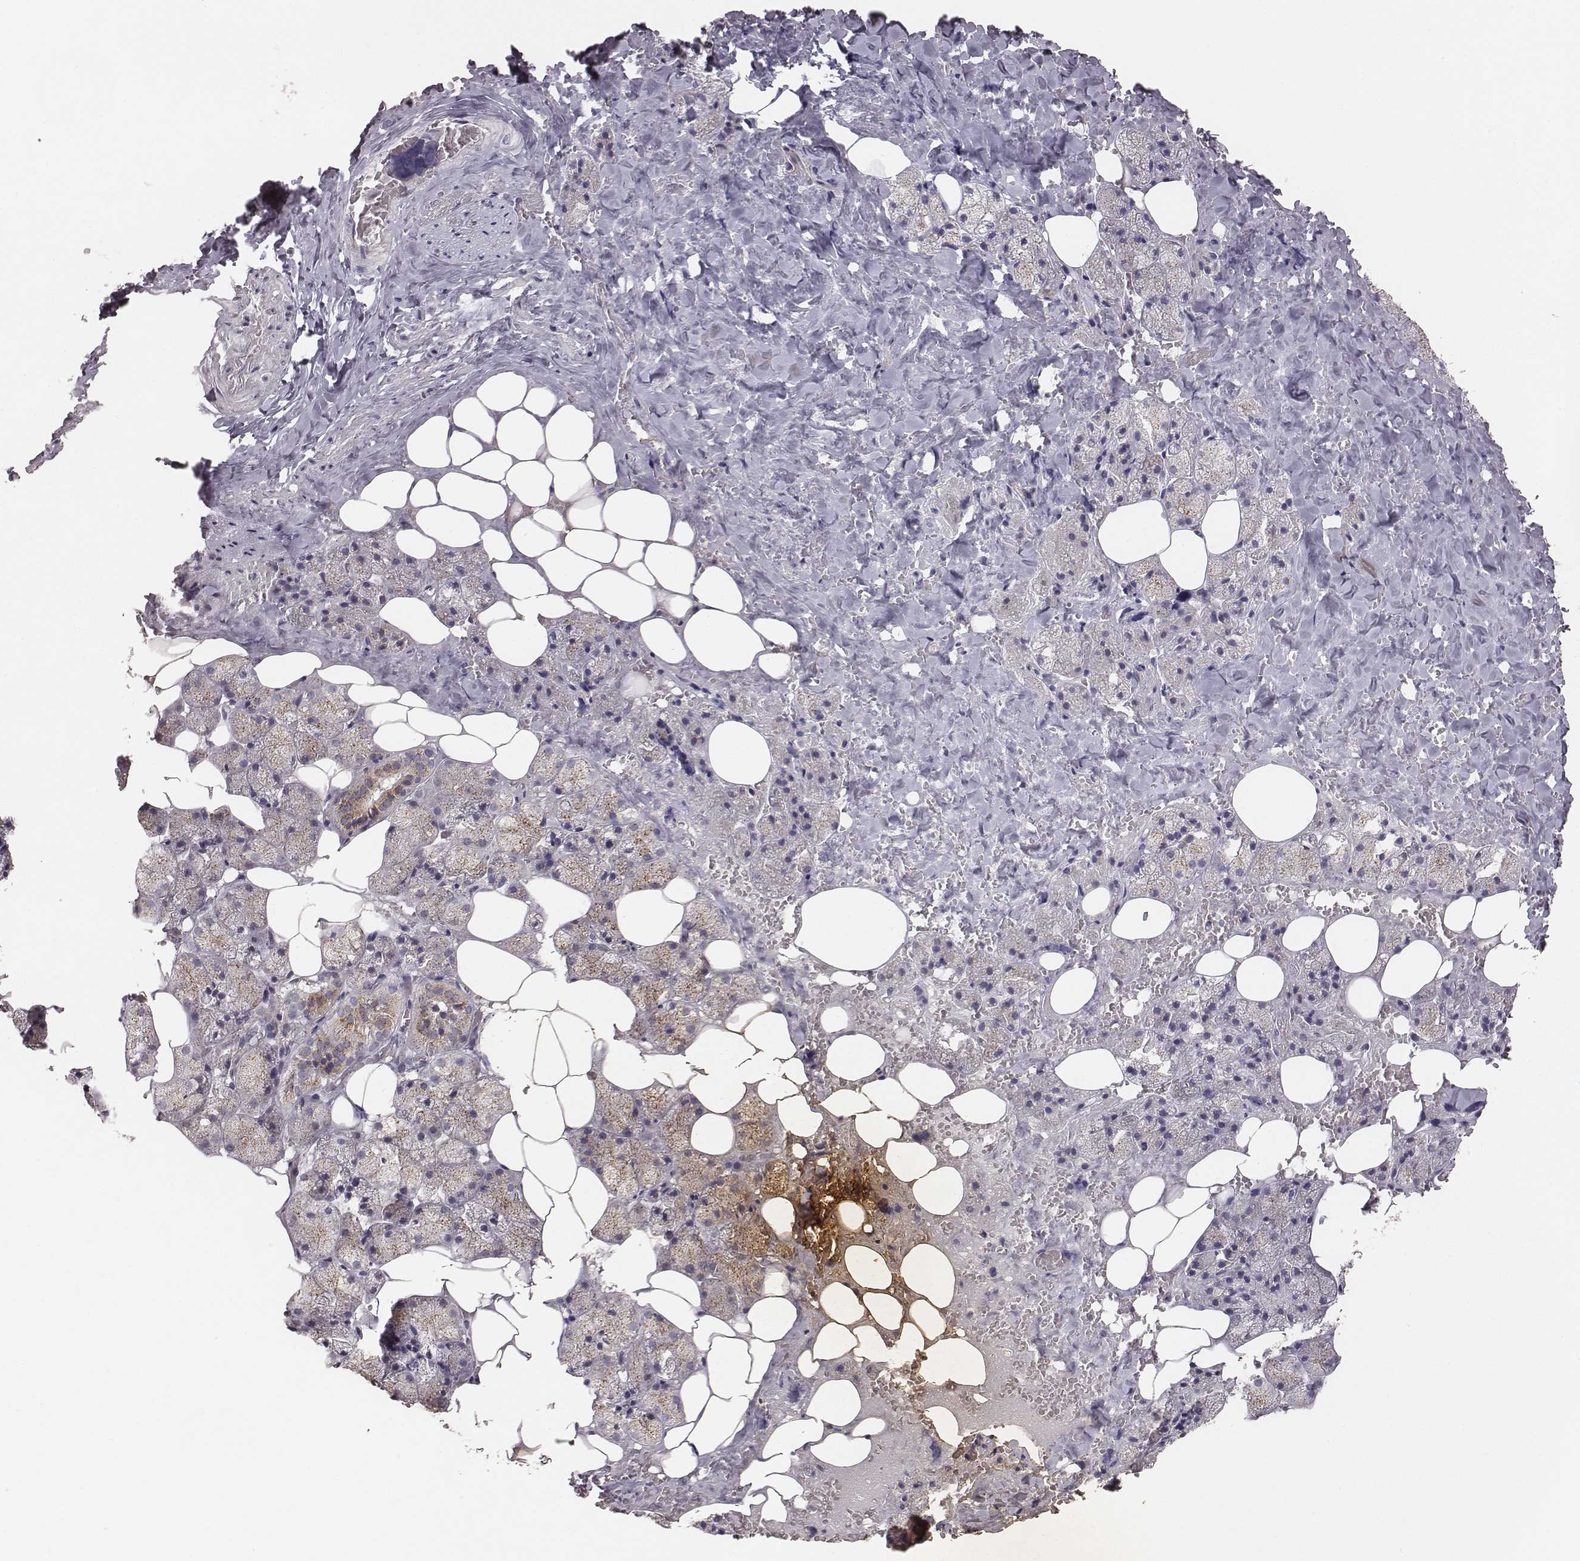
{"staining": {"intensity": "moderate", "quantity": "<25%", "location": "cytoplasmic/membranous"}, "tissue": "salivary gland", "cell_type": "Glandular cells", "image_type": "normal", "snomed": [{"axis": "morphology", "description": "Normal tissue, NOS"}, {"axis": "topography", "description": "Salivary gland"}], "caption": "DAB (3,3'-diaminobenzidine) immunohistochemical staining of benign human salivary gland demonstrates moderate cytoplasmic/membranous protein staining in approximately <25% of glandular cells. The staining was performed using DAB, with brown indicating positive protein expression. Nuclei are stained blue with hematoxylin.", "gene": "ABCD3", "patient": {"sex": "male", "age": 38}}